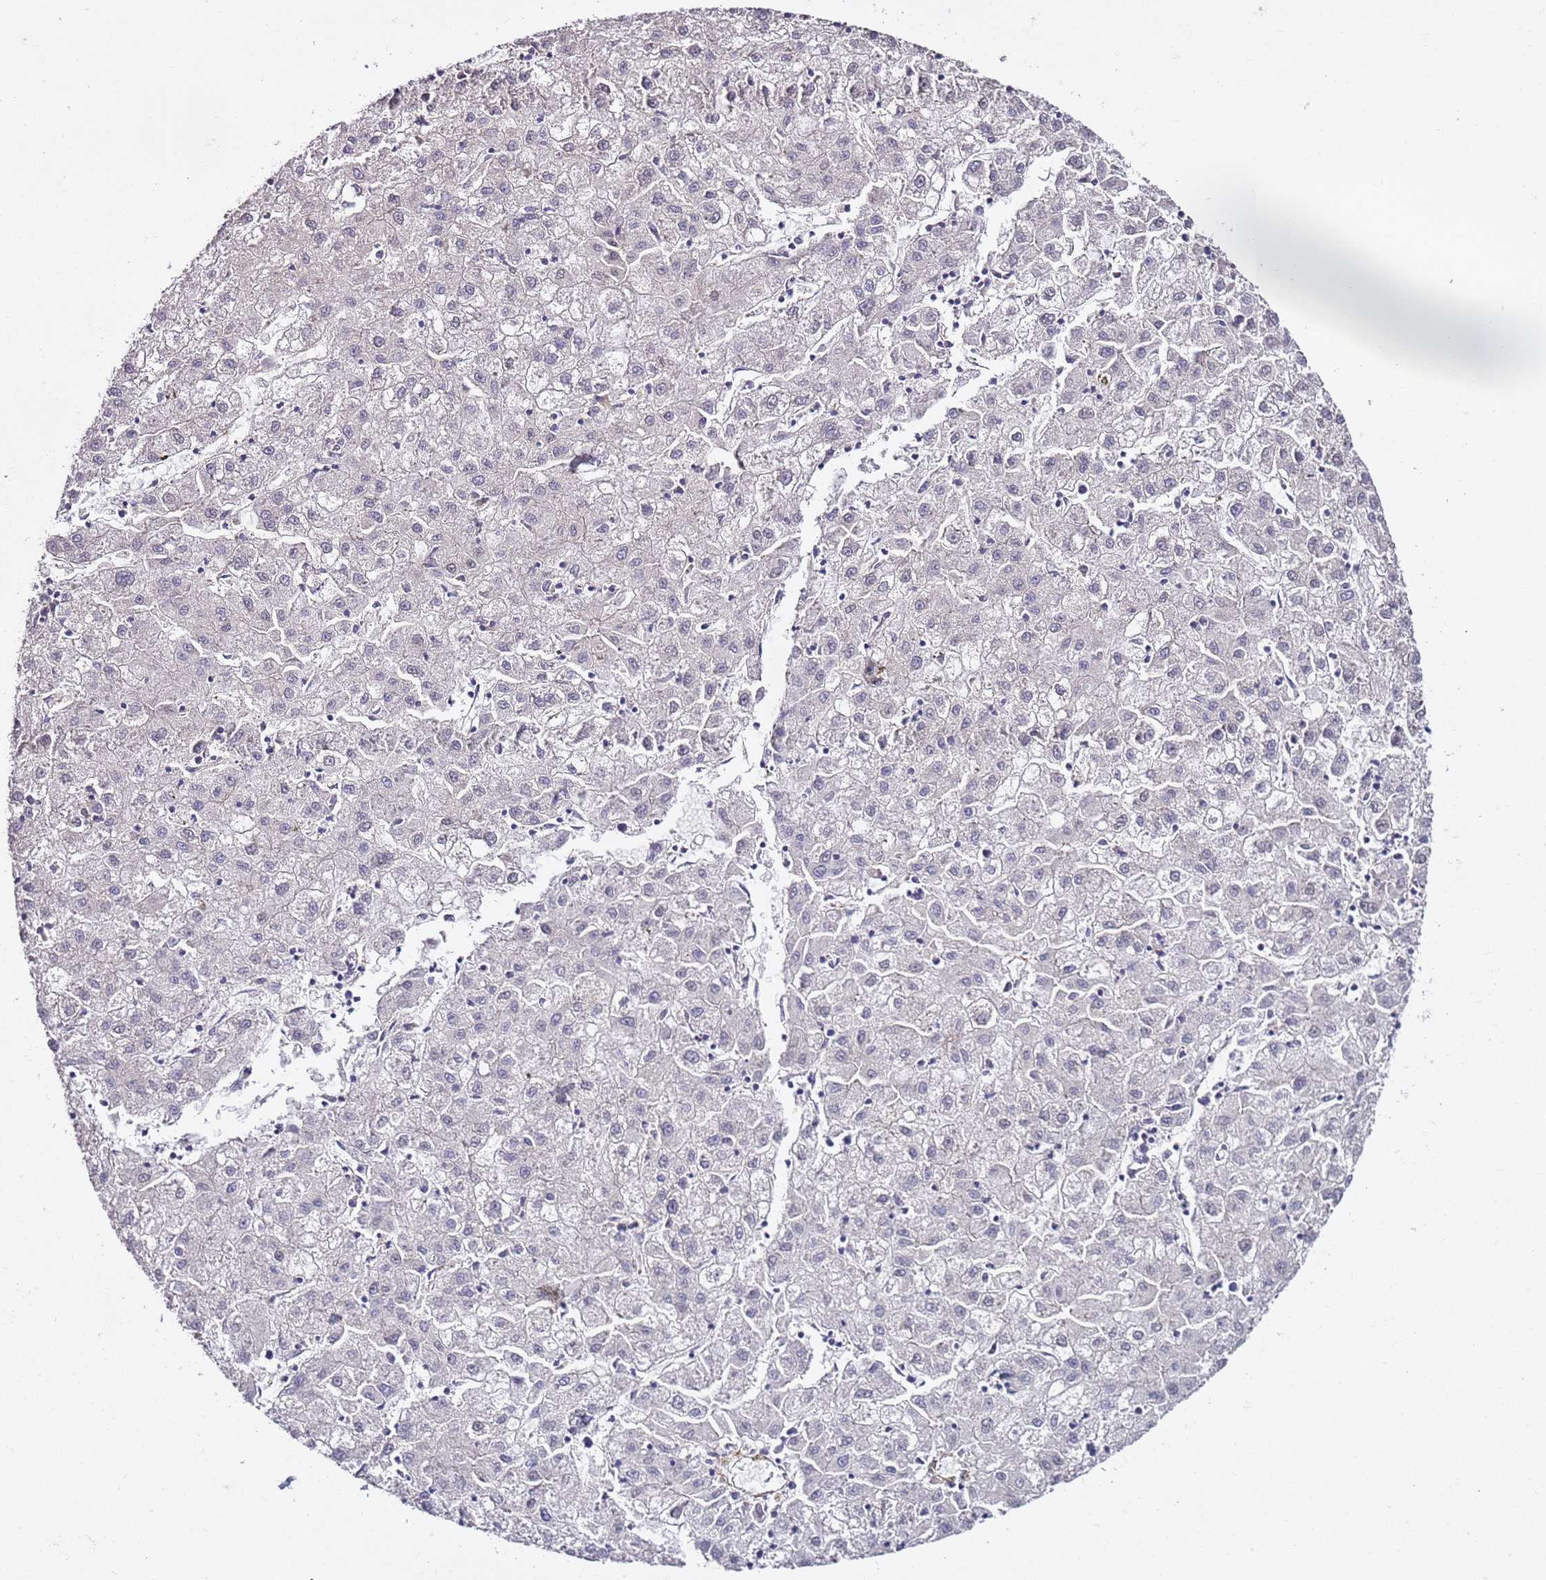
{"staining": {"intensity": "negative", "quantity": "none", "location": "none"}, "tissue": "liver cancer", "cell_type": "Tumor cells", "image_type": "cancer", "snomed": [{"axis": "morphology", "description": "Carcinoma, Hepatocellular, NOS"}, {"axis": "topography", "description": "Liver"}], "caption": "IHC histopathology image of neoplastic tissue: liver hepatocellular carcinoma stained with DAB (3,3'-diaminobenzidine) exhibits no significant protein staining in tumor cells.", "gene": "EPS8L1", "patient": {"sex": "male", "age": 72}}